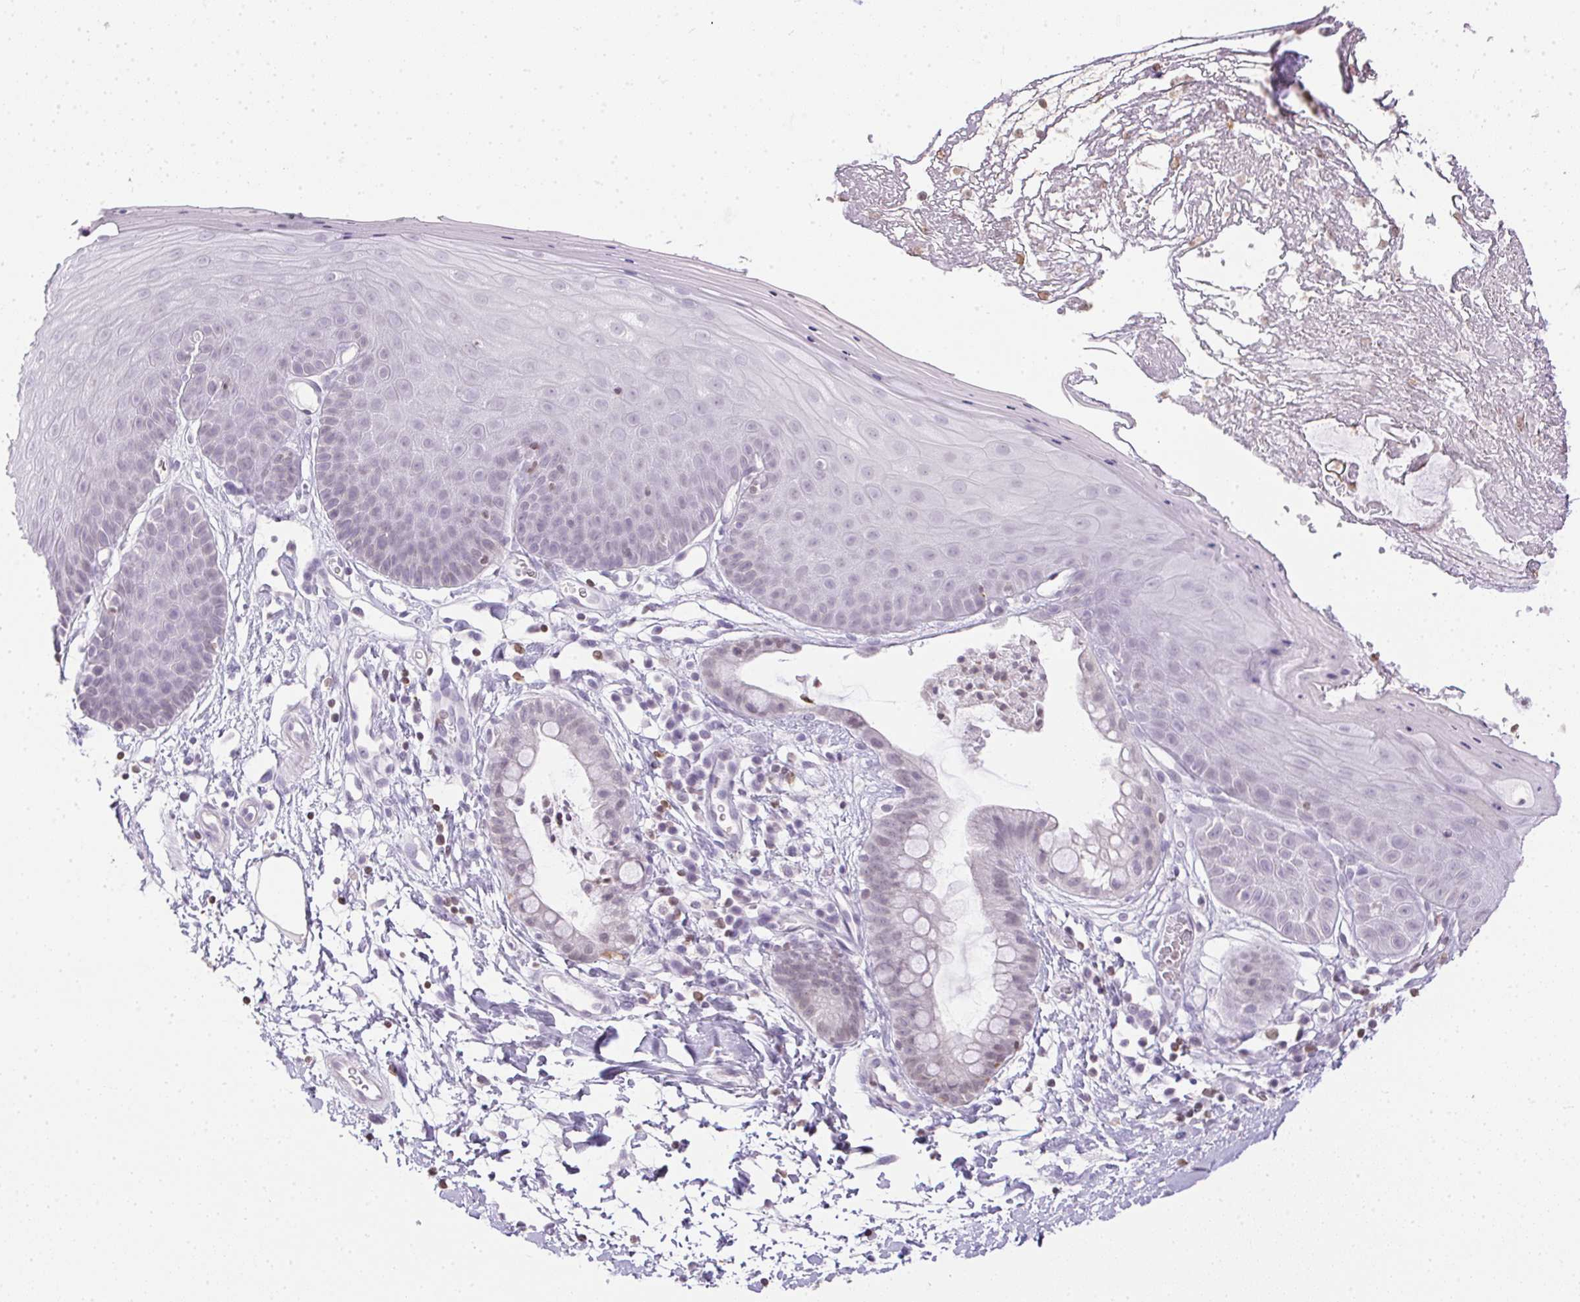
{"staining": {"intensity": "negative", "quantity": "none", "location": "none"}, "tissue": "skin", "cell_type": "Epidermal cells", "image_type": "normal", "snomed": [{"axis": "morphology", "description": "Normal tissue, NOS"}, {"axis": "topography", "description": "Anal"}], "caption": "Immunohistochemical staining of normal human skin reveals no significant positivity in epidermal cells. (IHC, brightfield microscopy, high magnification).", "gene": "PRL", "patient": {"sex": "male", "age": 53}}